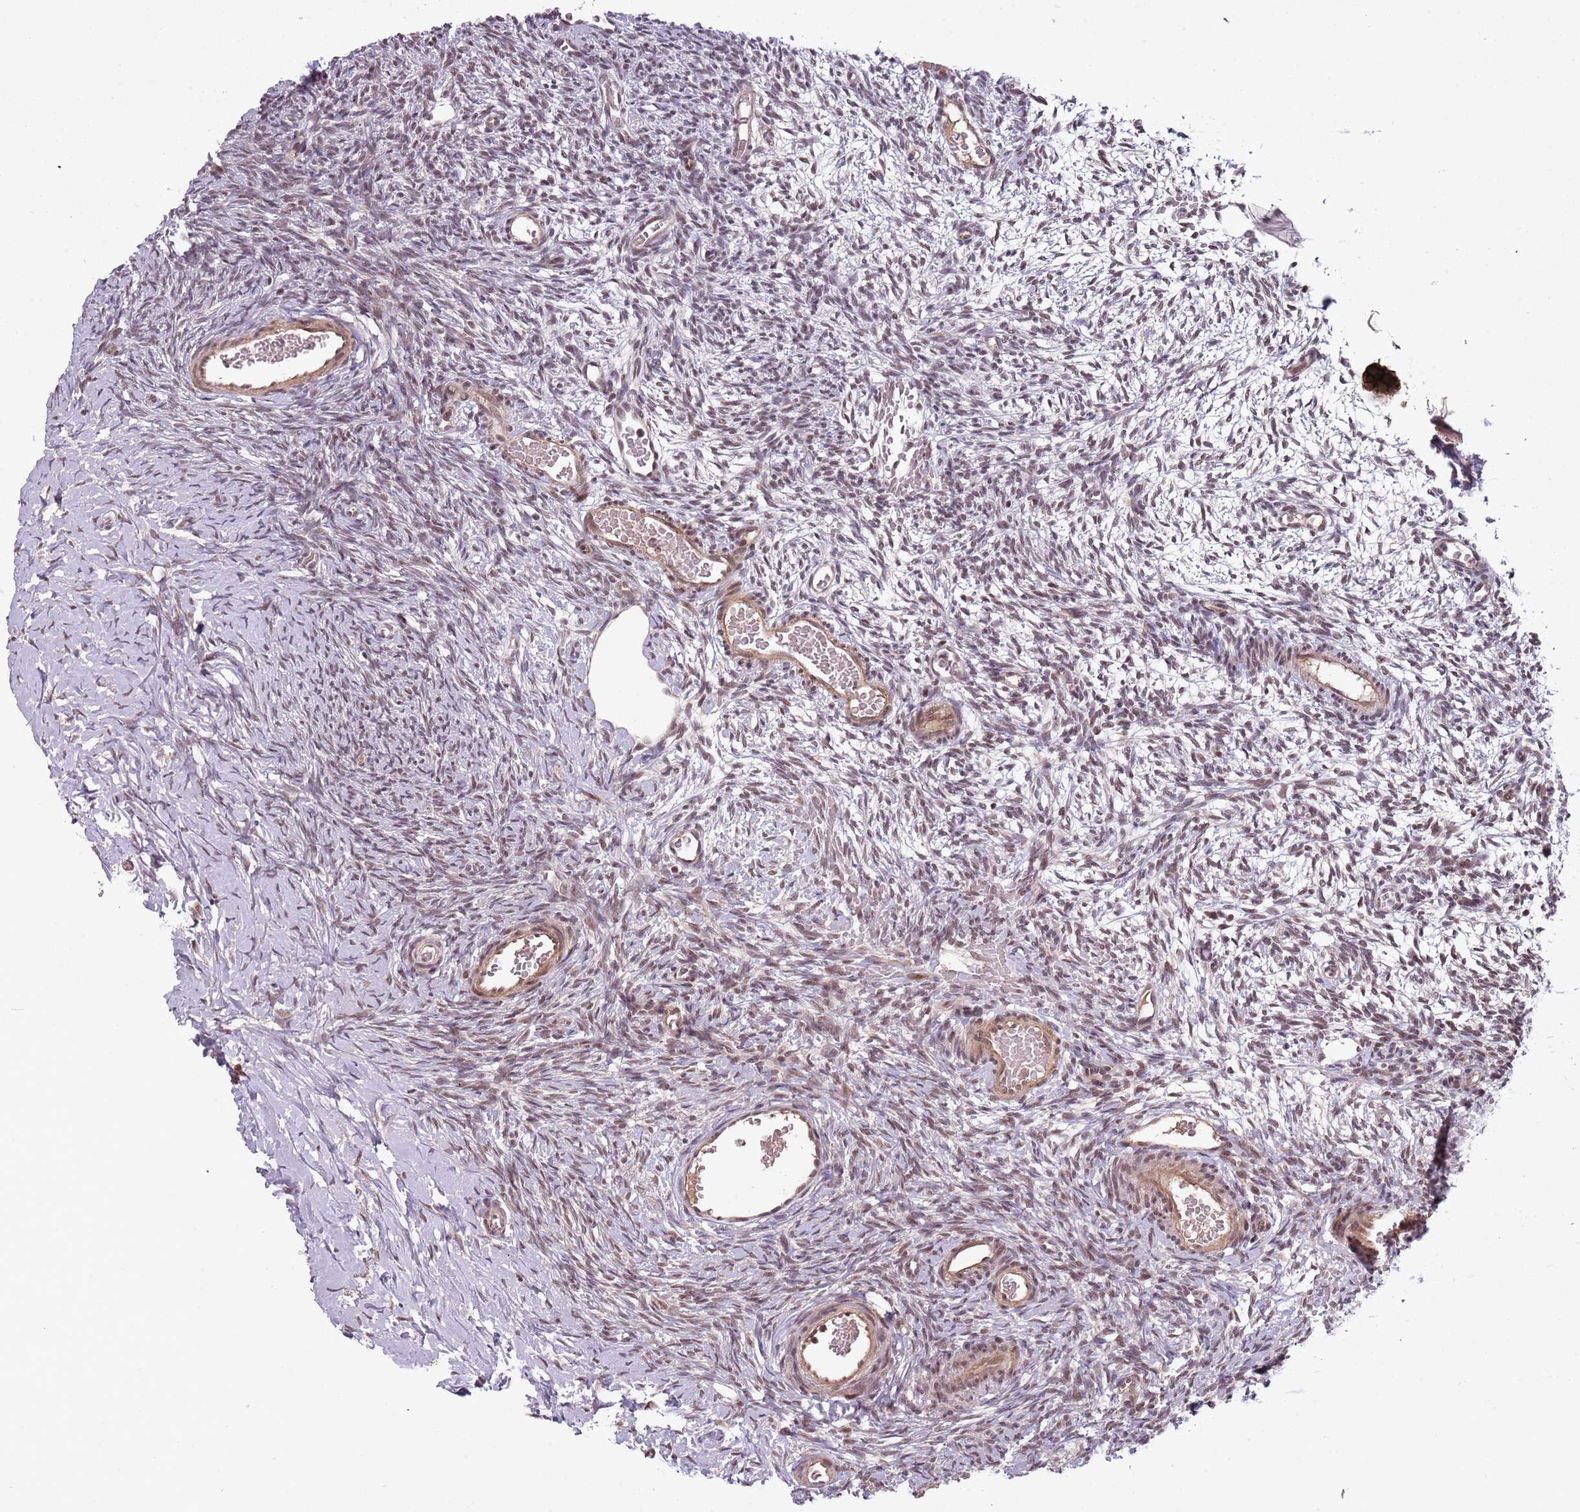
{"staining": {"intensity": "weak", "quantity": ">75%", "location": "nuclear"}, "tissue": "ovary", "cell_type": "Ovarian stroma cells", "image_type": "normal", "snomed": [{"axis": "morphology", "description": "Normal tissue, NOS"}, {"axis": "topography", "description": "Ovary"}], "caption": "Ovary stained with immunohistochemistry demonstrates weak nuclear positivity in about >75% of ovarian stroma cells. The staining was performed using DAB (3,3'-diaminobenzidine) to visualize the protein expression in brown, while the nuclei were stained in blue with hematoxylin (Magnification: 20x).", "gene": "SUDS3", "patient": {"sex": "female", "age": 39}}